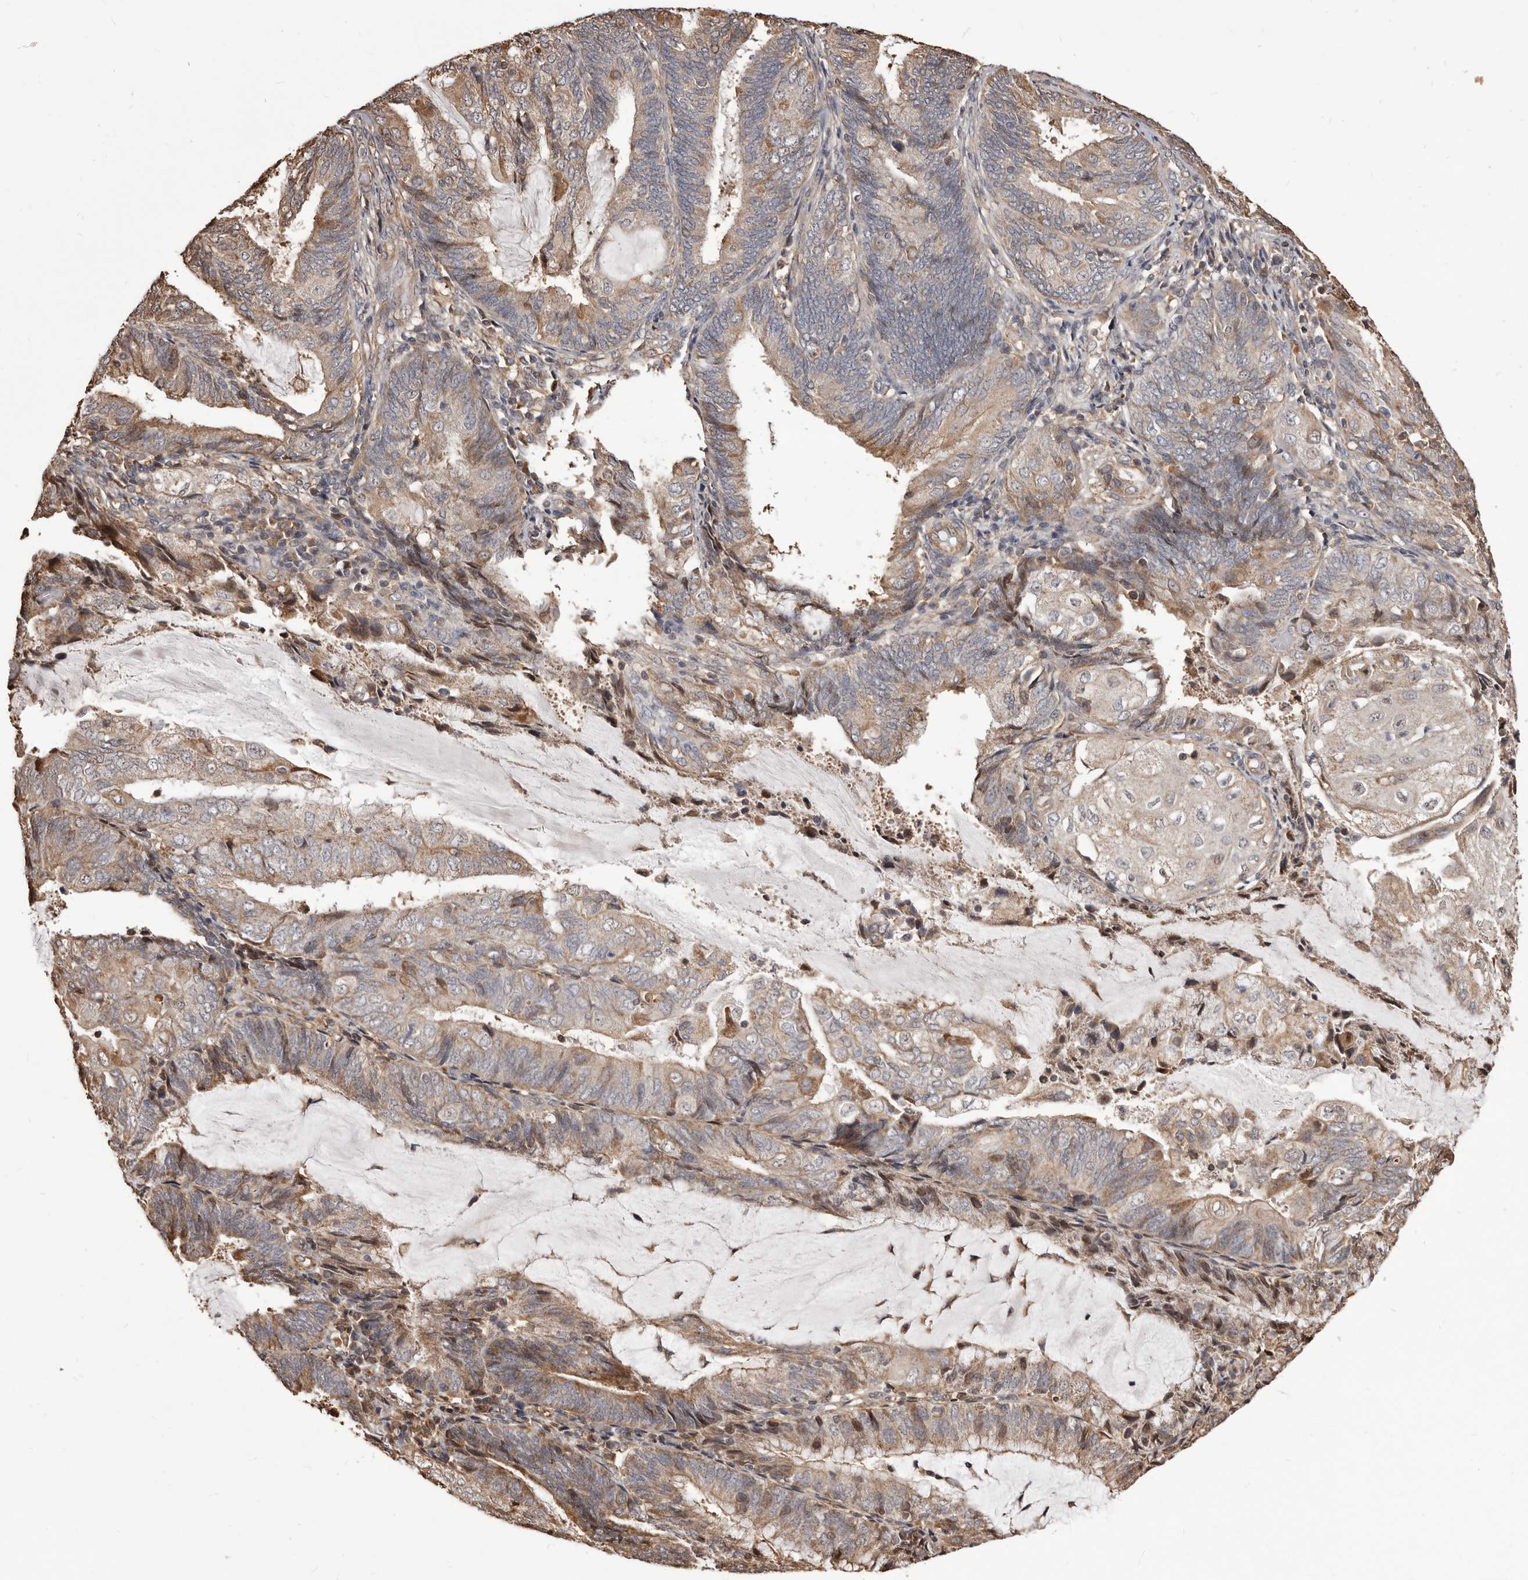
{"staining": {"intensity": "weak", "quantity": "25%-75%", "location": "cytoplasmic/membranous"}, "tissue": "endometrial cancer", "cell_type": "Tumor cells", "image_type": "cancer", "snomed": [{"axis": "morphology", "description": "Adenocarcinoma, NOS"}, {"axis": "topography", "description": "Endometrium"}], "caption": "A high-resolution micrograph shows immunohistochemistry (IHC) staining of endometrial adenocarcinoma, which displays weak cytoplasmic/membranous expression in approximately 25%-75% of tumor cells. Ihc stains the protein in brown and the nuclei are stained blue.", "gene": "ALPK1", "patient": {"sex": "female", "age": 81}}